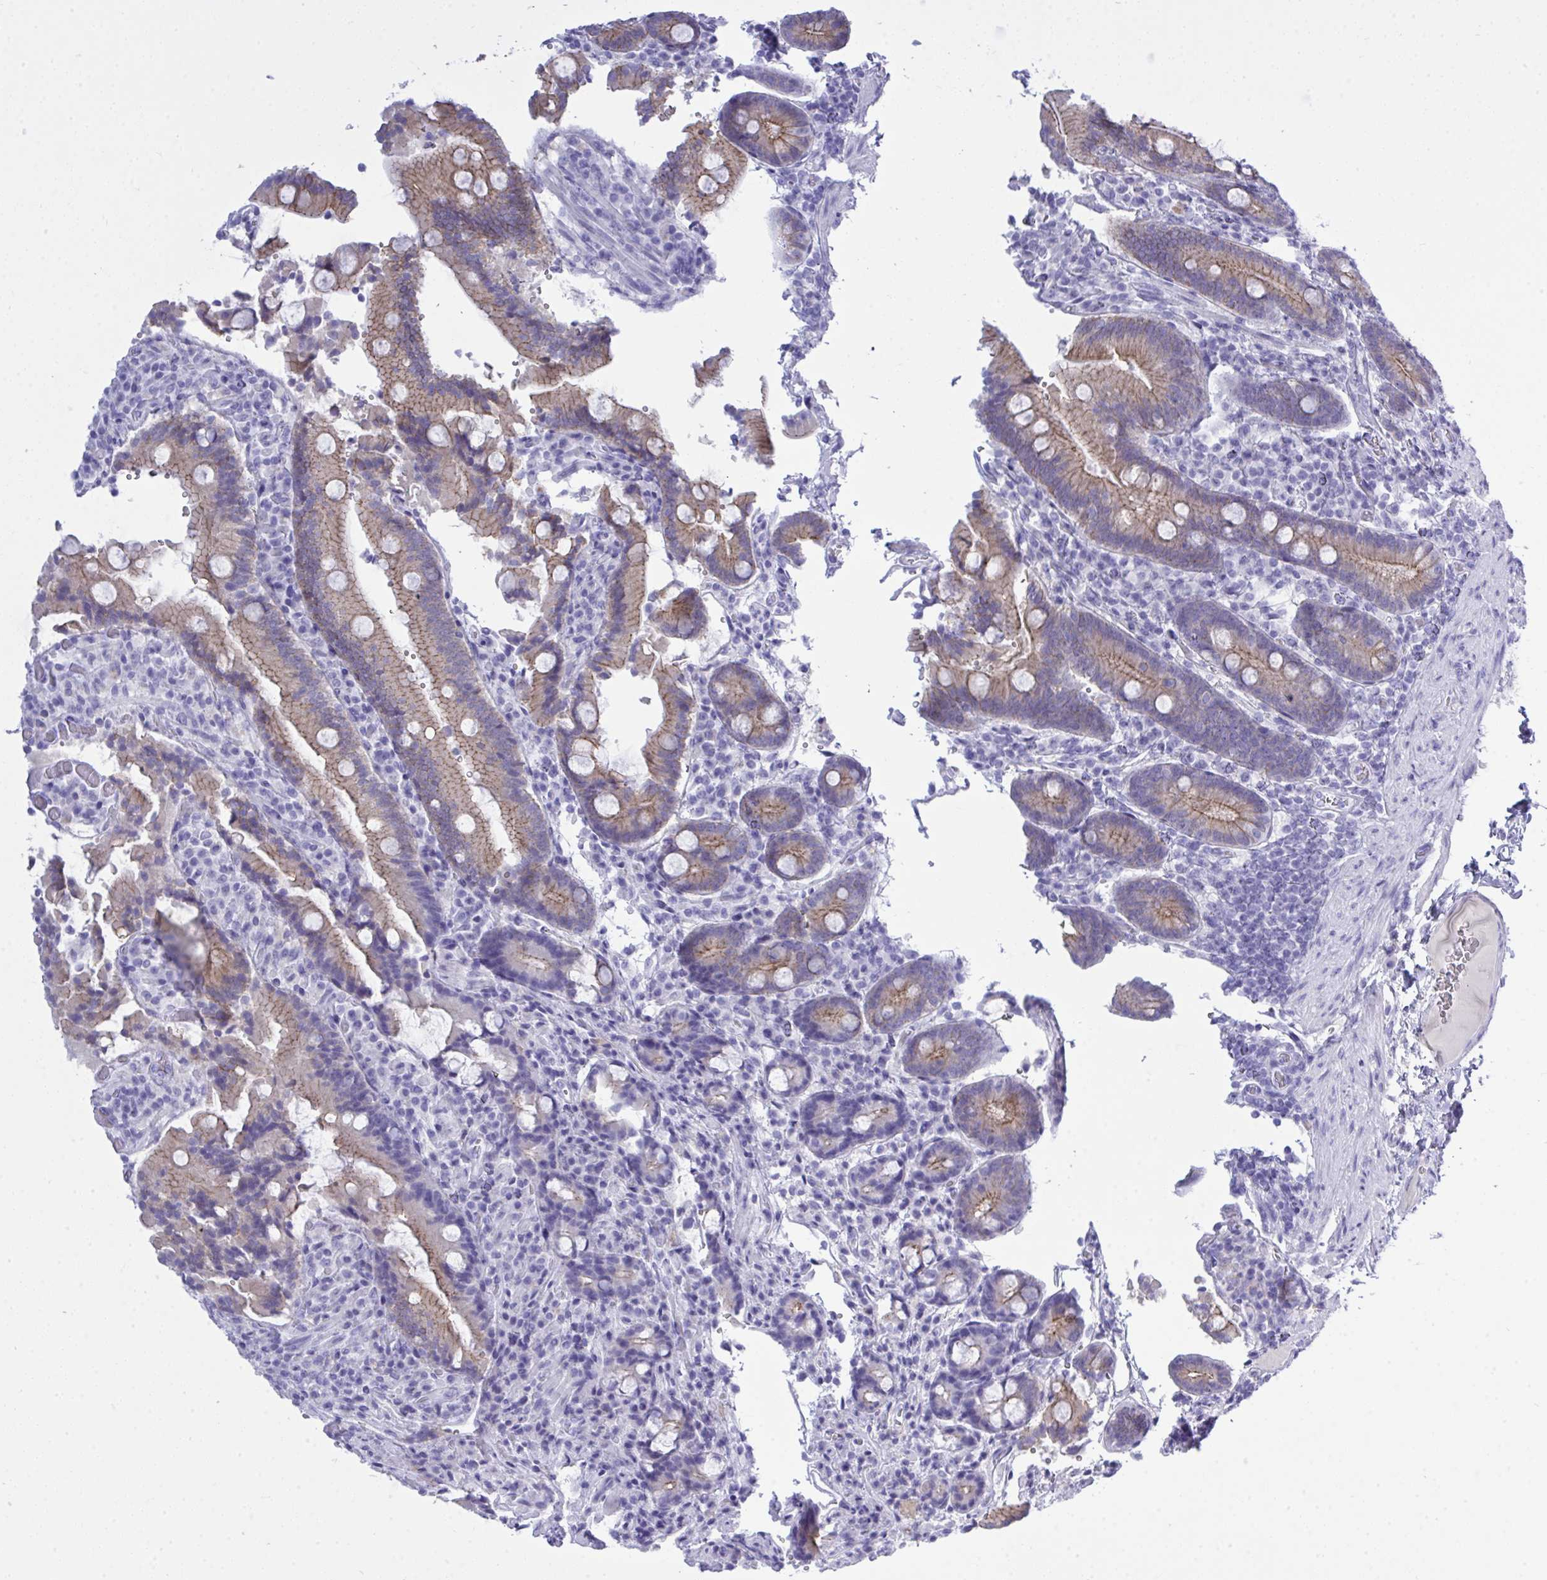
{"staining": {"intensity": "weak", "quantity": "25%-75%", "location": "cytoplasmic/membranous"}, "tissue": "duodenum", "cell_type": "Glandular cells", "image_type": "normal", "snomed": [{"axis": "morphology", "description": "Normal tissue, NOS"}, {"axis": "topography", "description": "Duodenum"}], "caption": "Benign duodenum was stained to show a protein in brown. There is low levels of weak cytoplasmic/membranous expression in approximately 25%-75% of glandular cells.", "gene": "GLB1L2", "patient": {"sex": "female", "age": 62}}